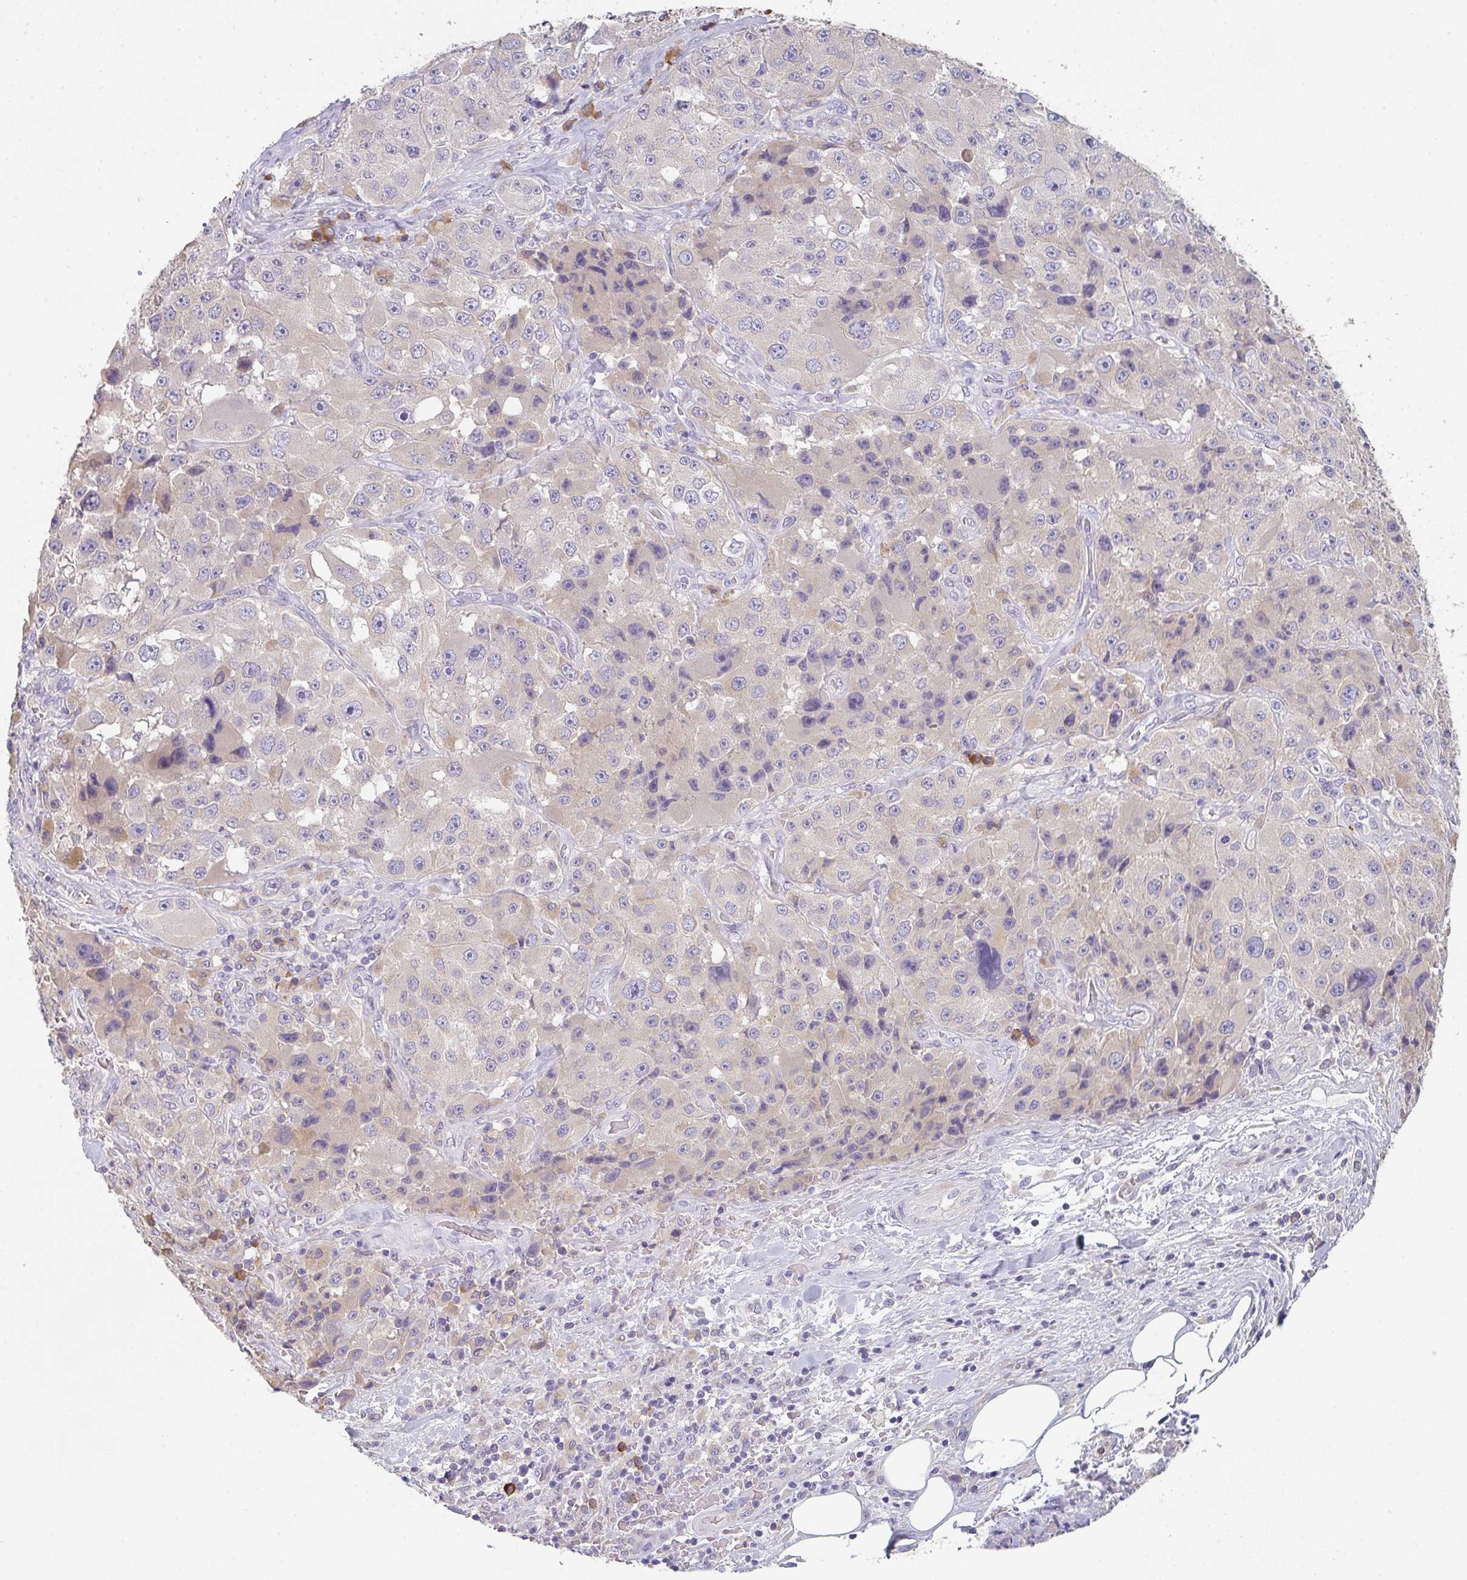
{"staining": {"intensity": "weak", "quantity": "<25%", "location": "cytoplasmic/membranous"}, "tissue": "melanoma", "cell_type": "Tumor cells", "image_type": "cancer", "snomed": [{"axis": "morphology", "description": "Malignant melanoma, Metastatic site"}, {"axis": "topography", "description": "Lymph node"}], "caption": "Melanoma was stained to show a protein in brown. There is no significant expression in tumor cells. (DAB (3,3'-diaminobenzidine) immunohistochemistry visualized using brightfield microscopy, high magnification).", "gene": "ZNF215", "patient": {"sex": "male", "age": 62}}